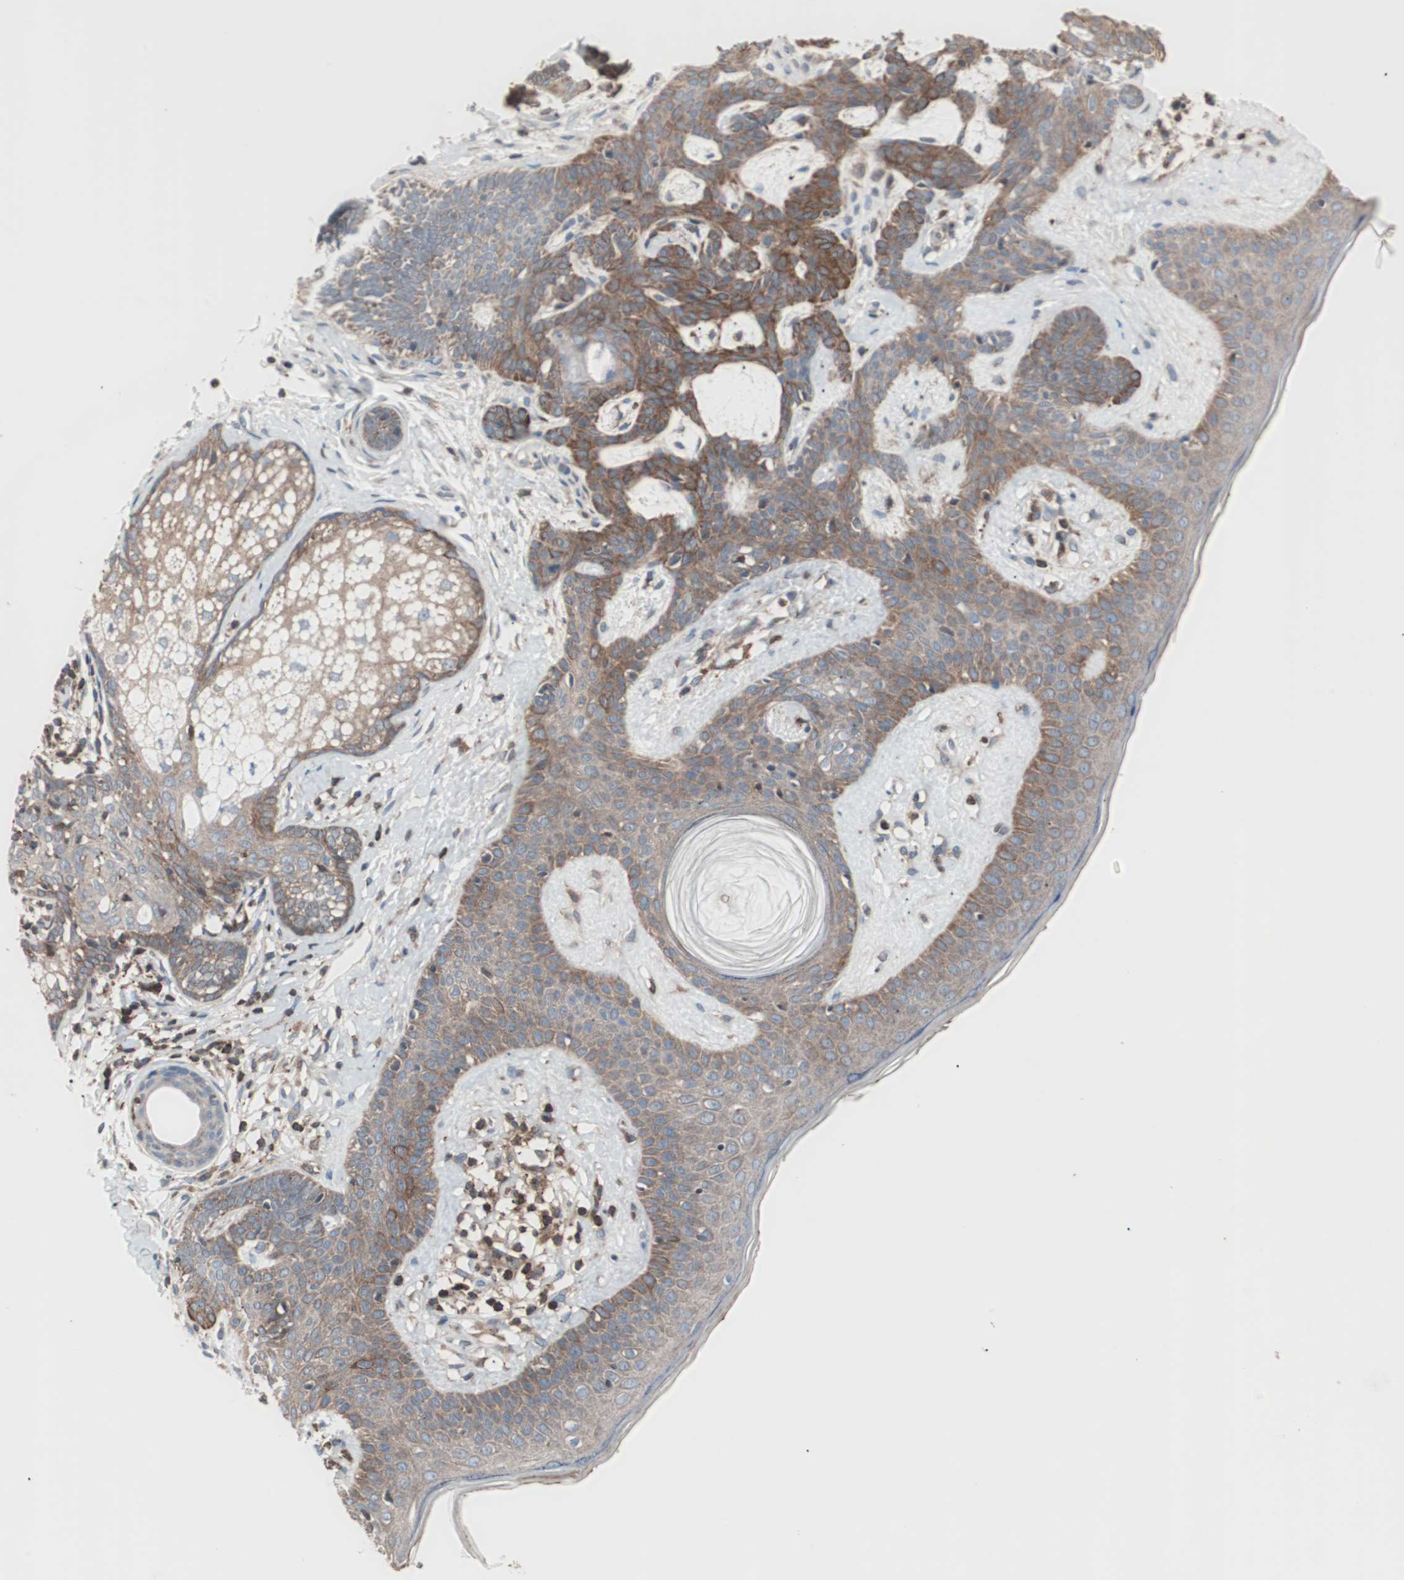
{"staining": {"intensity": "moderate", "quantity": ">75%", "location": "cytoplasmic/membranous"}, "tissue": "skin cancer", "cell_type": "Tumor cells", "image_type": "cancer", "snomed": [{"axis": "morphology", "description": "Developmental malformation"}, {"axis": "morphology", "description": "Basal cell carcinoma"}, {"axis": "topography", "description": "Skin"}], "caption": "Skin cancer was stained to show a protein in brown. There is medium levels of moderate cytoplasmic/membranous positivity in approximately >75% of tumor cells.", "gene": "PIK3R1", "patient": {"sex": "female", "age": 62}}